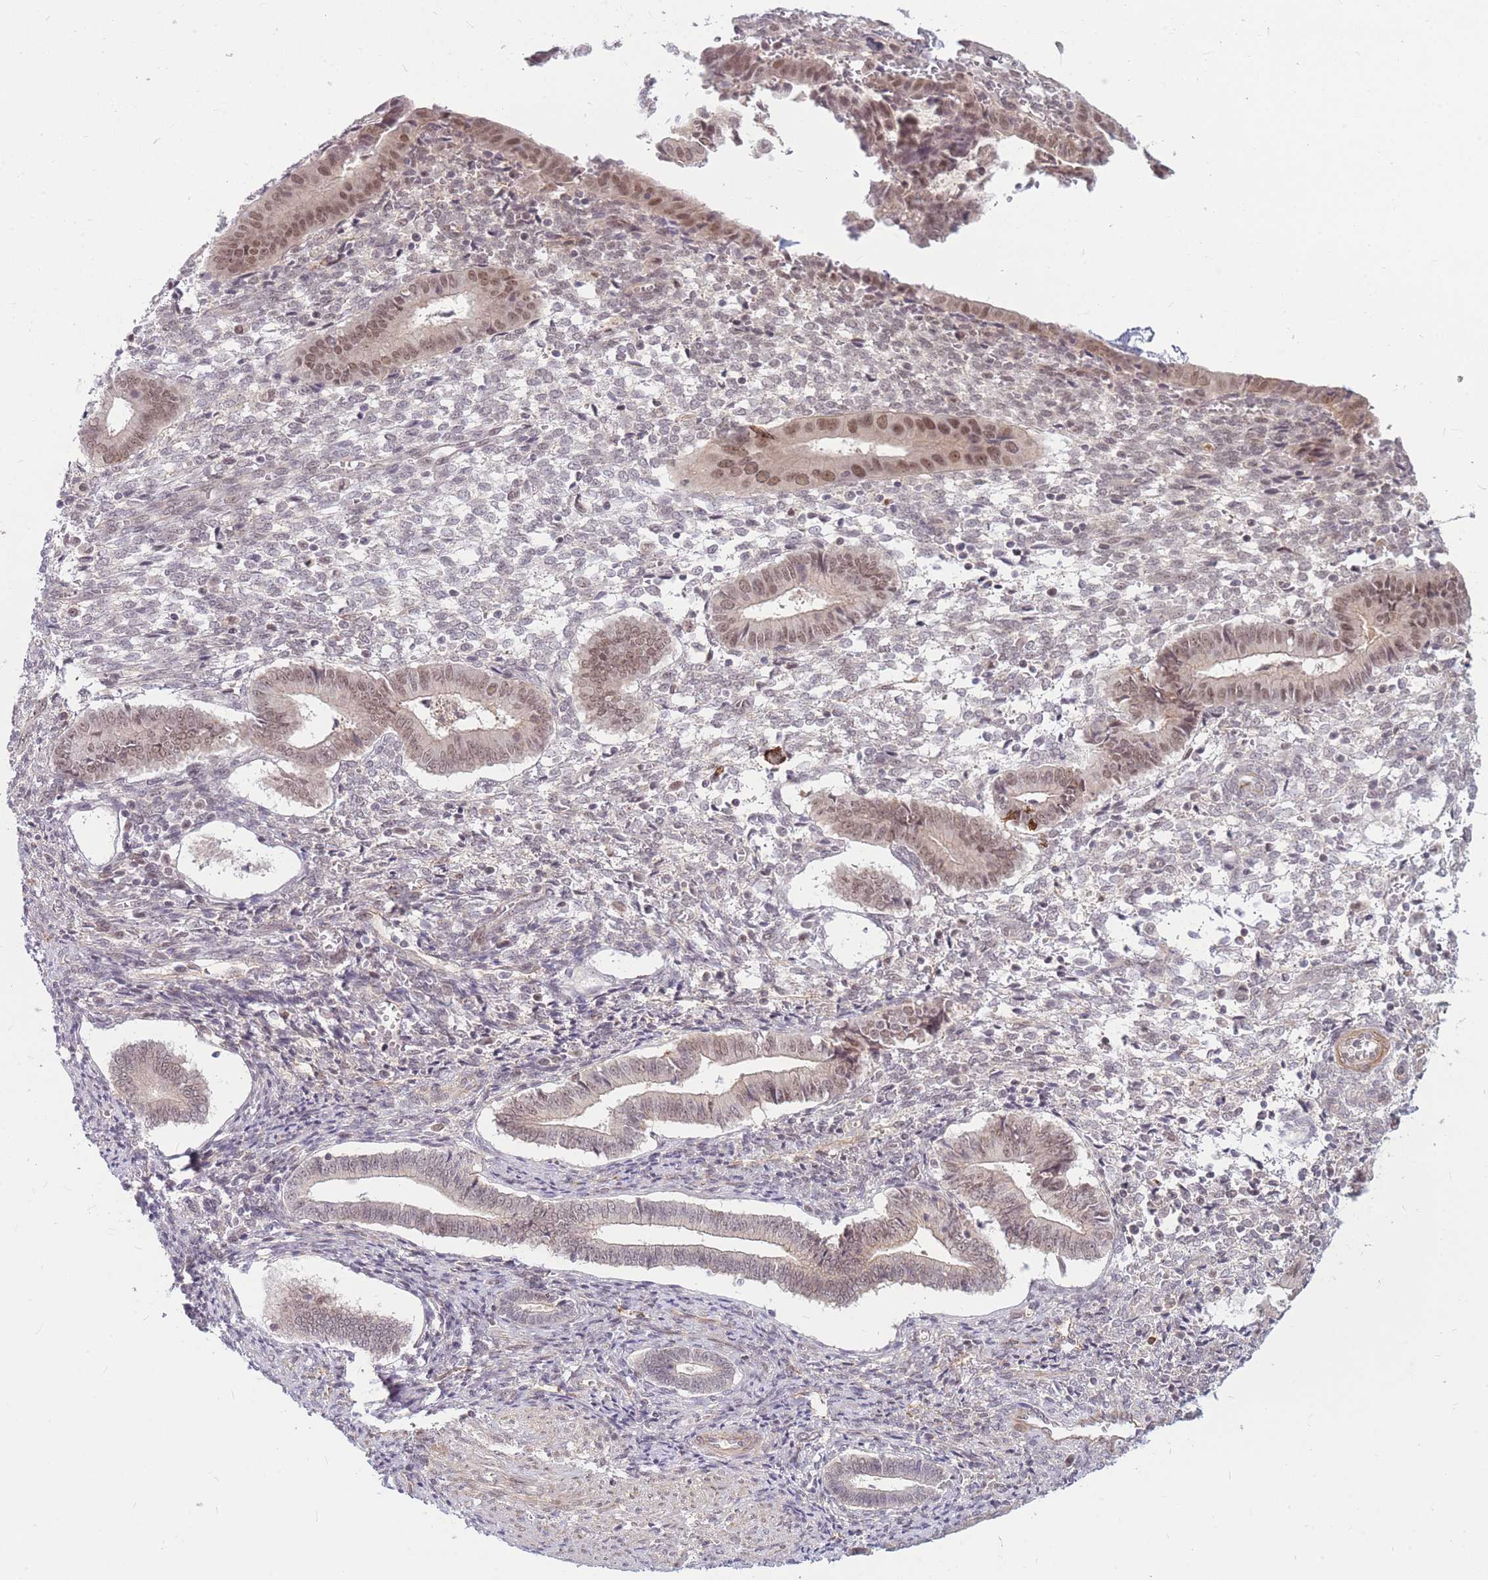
{"staining": {"intensity": "negative", "quantity": "none", "location": "none"}, "tissue": "endometrium", "cell_type": "Cells in endometrial stroma", "image_type": "normal", "snomed": [{"axis": "morphology", "description": "Normal tissue, NOS"}, {"axis": "topography", "description": "Other"}, {"axis": "topography", "description": "Endometrium"}], "caption": "High power microscopy photomicrograph of an immunohistochemistry (IHC) photomicrograph of benign endometrium, revealing no significant expression in cells in endometrial stroma. (DAB IHC, high magnification).", "gene": "ERCC2", "patient": {"sex": "female", "age": 44}}